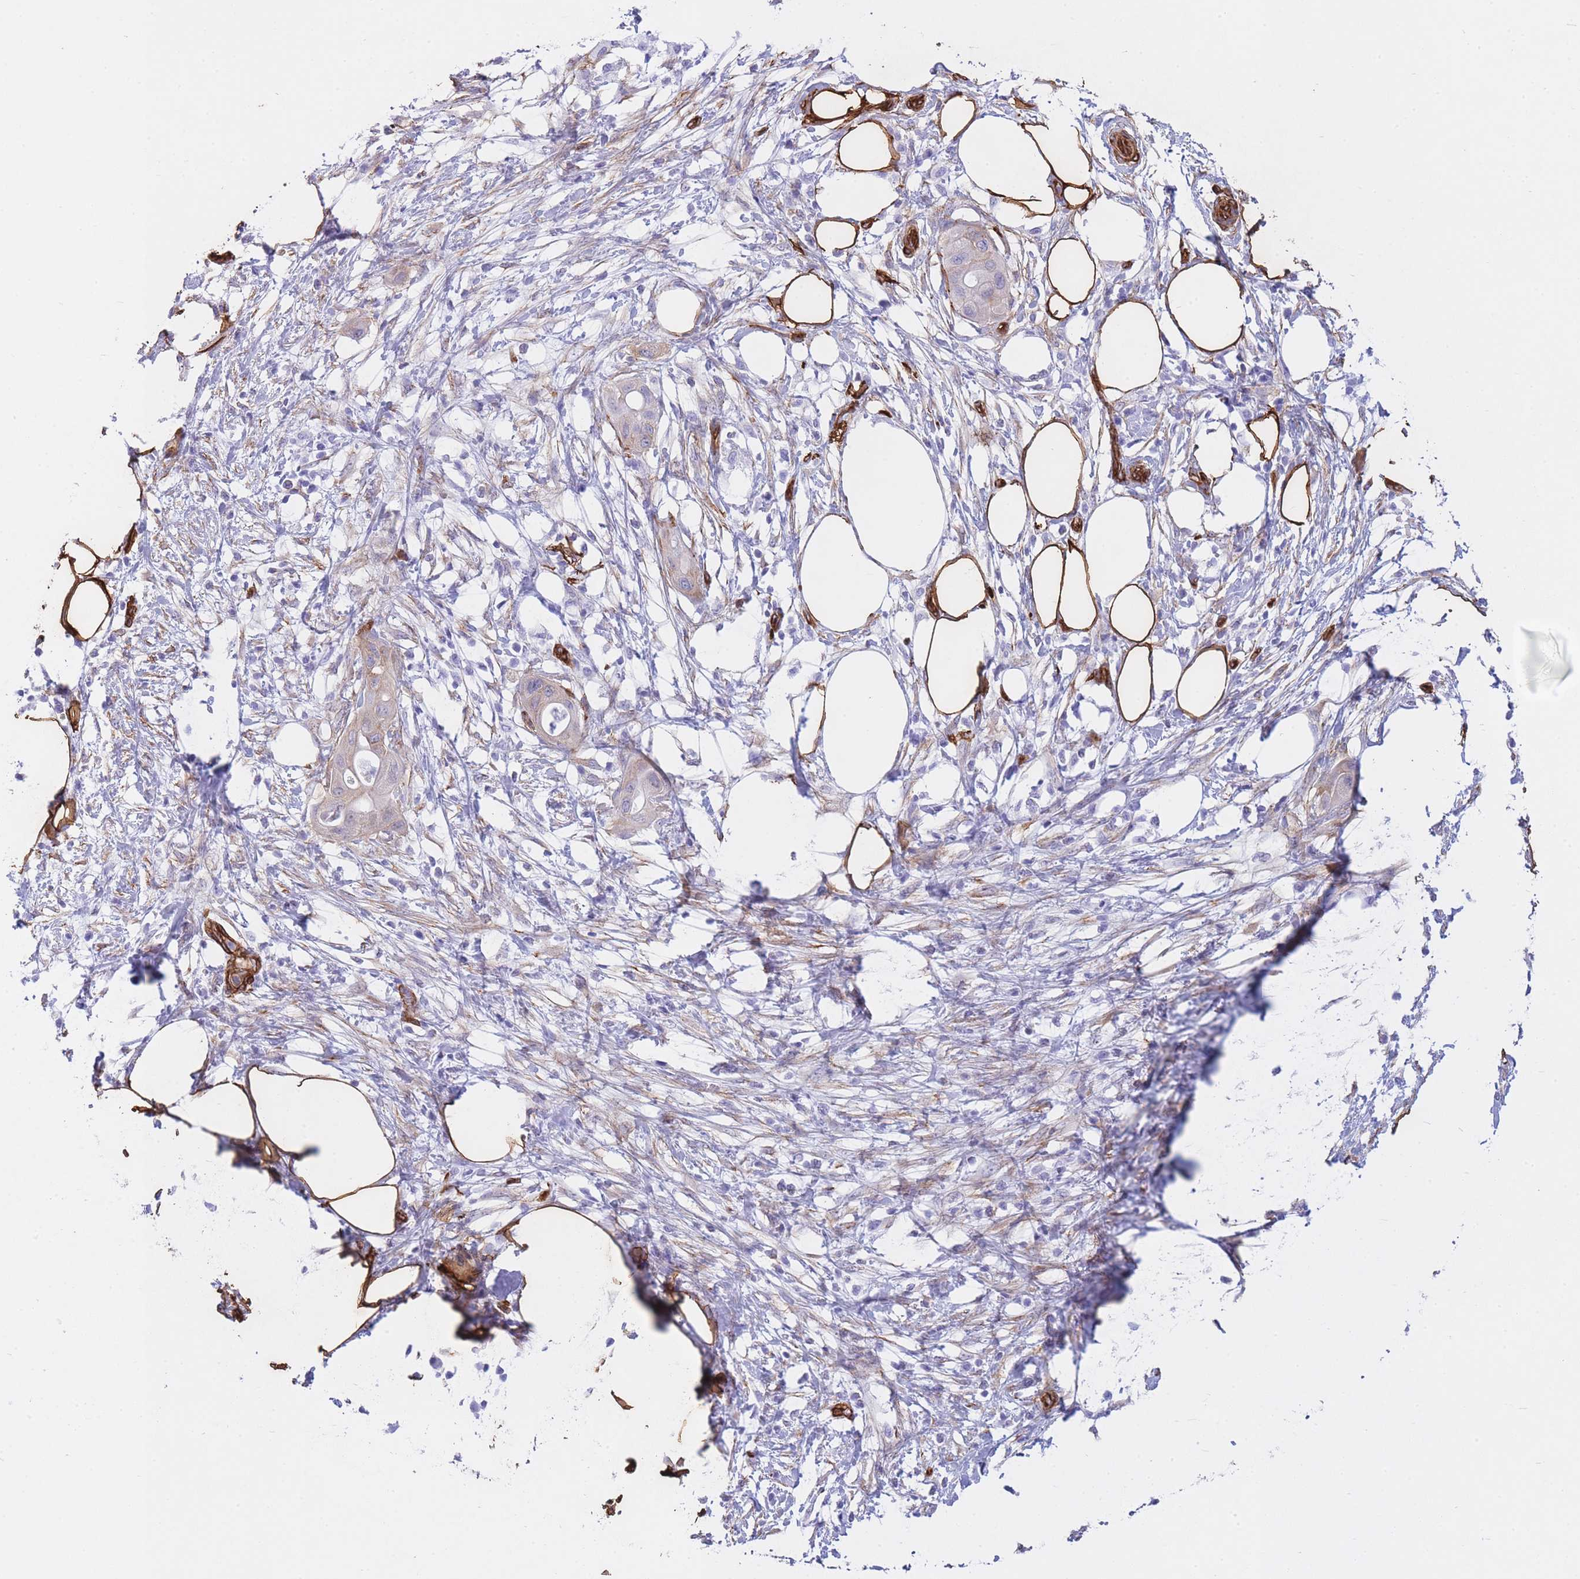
{"staining": {"intensity": "weak", "quantity": "<25%", "location": "cytoplasmic/membranous"}, "tissue": "pancreatic cancer", "cell_type": "Tumor cells", "image_type": "cancer", "snomed": [{"axis": "morphology", "description": "Adenocarcinoma, NOS"}, {"axis": "topography", "description": "Pancreas"}], "caption": "DAB immunohistochemical staining of human pancreatic cancer (adenocarcinoma) reveals no significant positivity in tumor cells. (DAB IHC visualized using brightfield microscopy, high magnification).", "gene": "CAVIN1", "patient": {"sex": "male", "age": 68}}